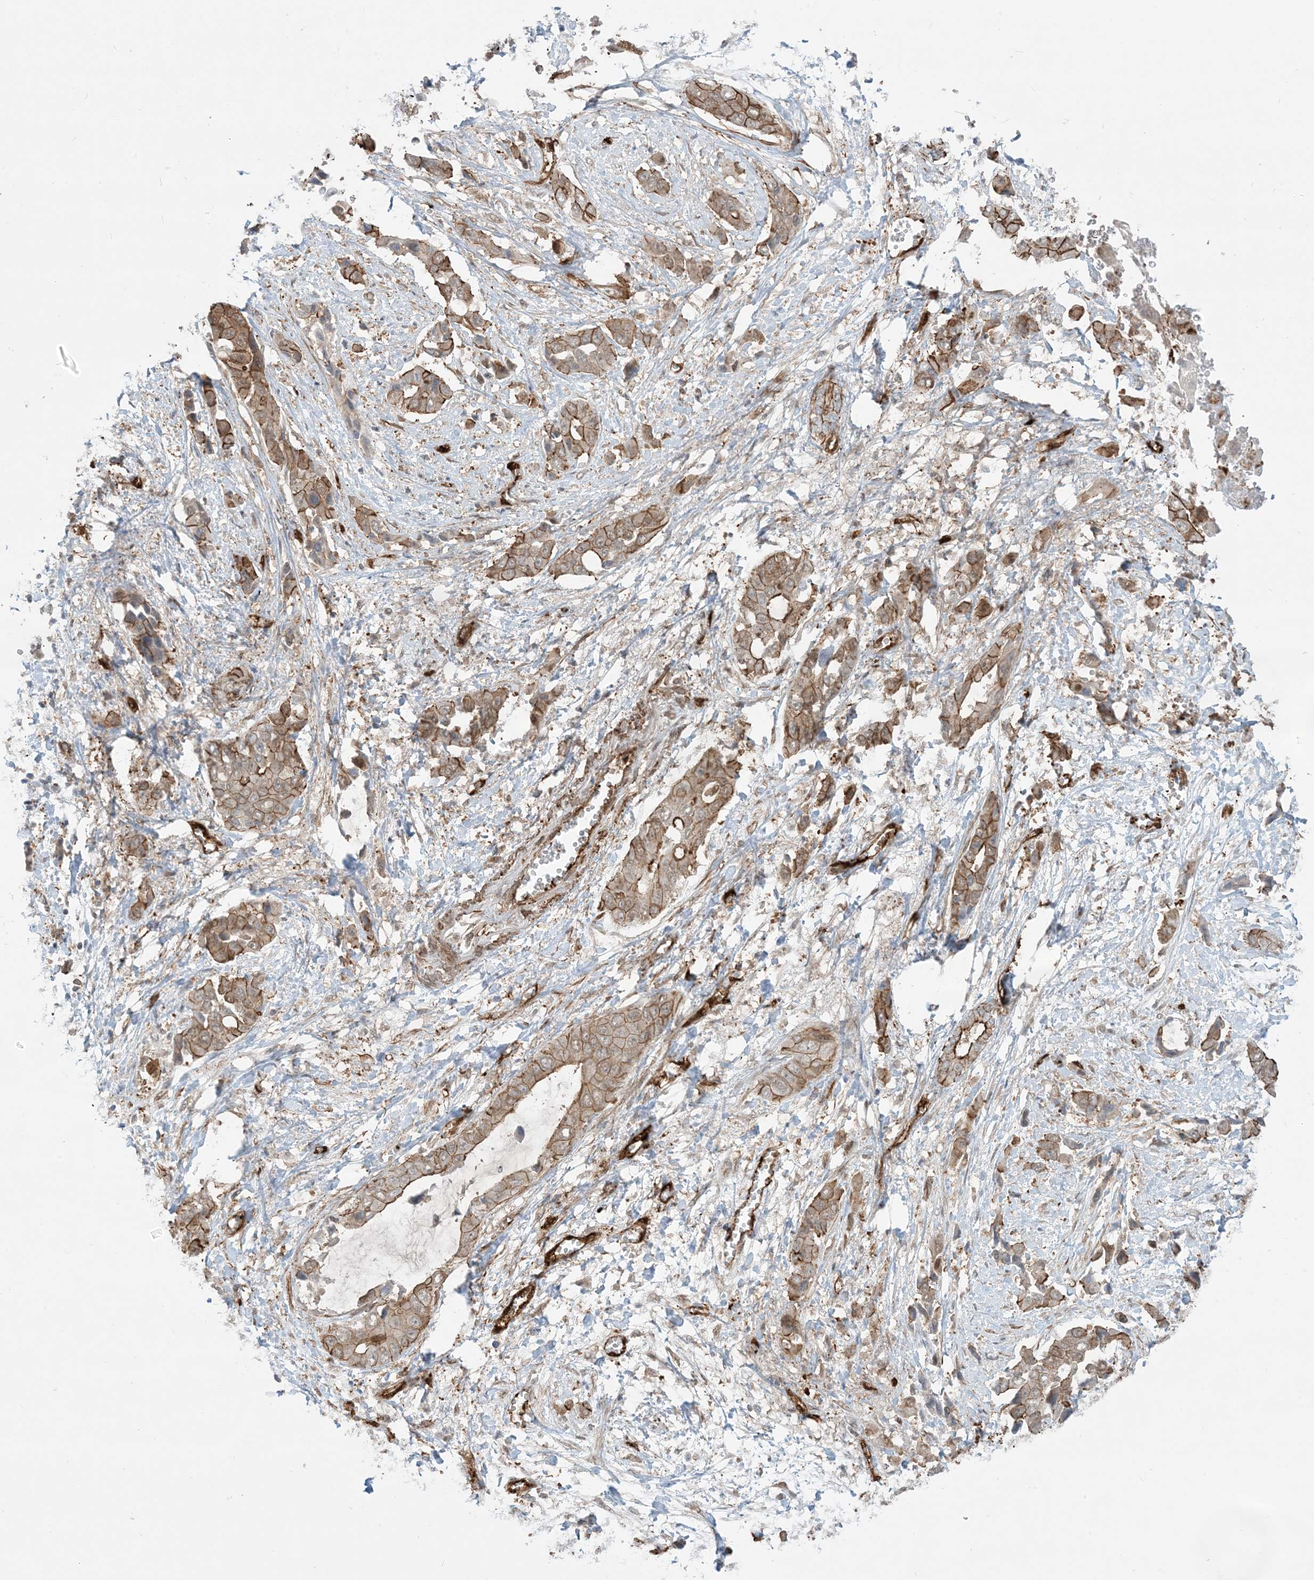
{"staining": {"intensity": "moderate", "quantity": ">75%", "location": "cytoplasmic/membranous"}, "tissue": "liver cancer", "cell_type": "Tumor cells", "image_type": "cancer", "snomed": [{"axis": "morphology", "description": "Cholangiocarcinoma"}, {"axis": "topography", "description": "Liver"}], "caption": "The histopathology image shows staining of liver cancer (cholangiocarcinoma), revealing moderate cytoplasmic/membranous protein expression (brown color) within tumor cells. The protein is shown in brown color, while the nuclei are stained blue.", "gene": "PPM1F", "patient": {"sex": "female", "age": 52}}